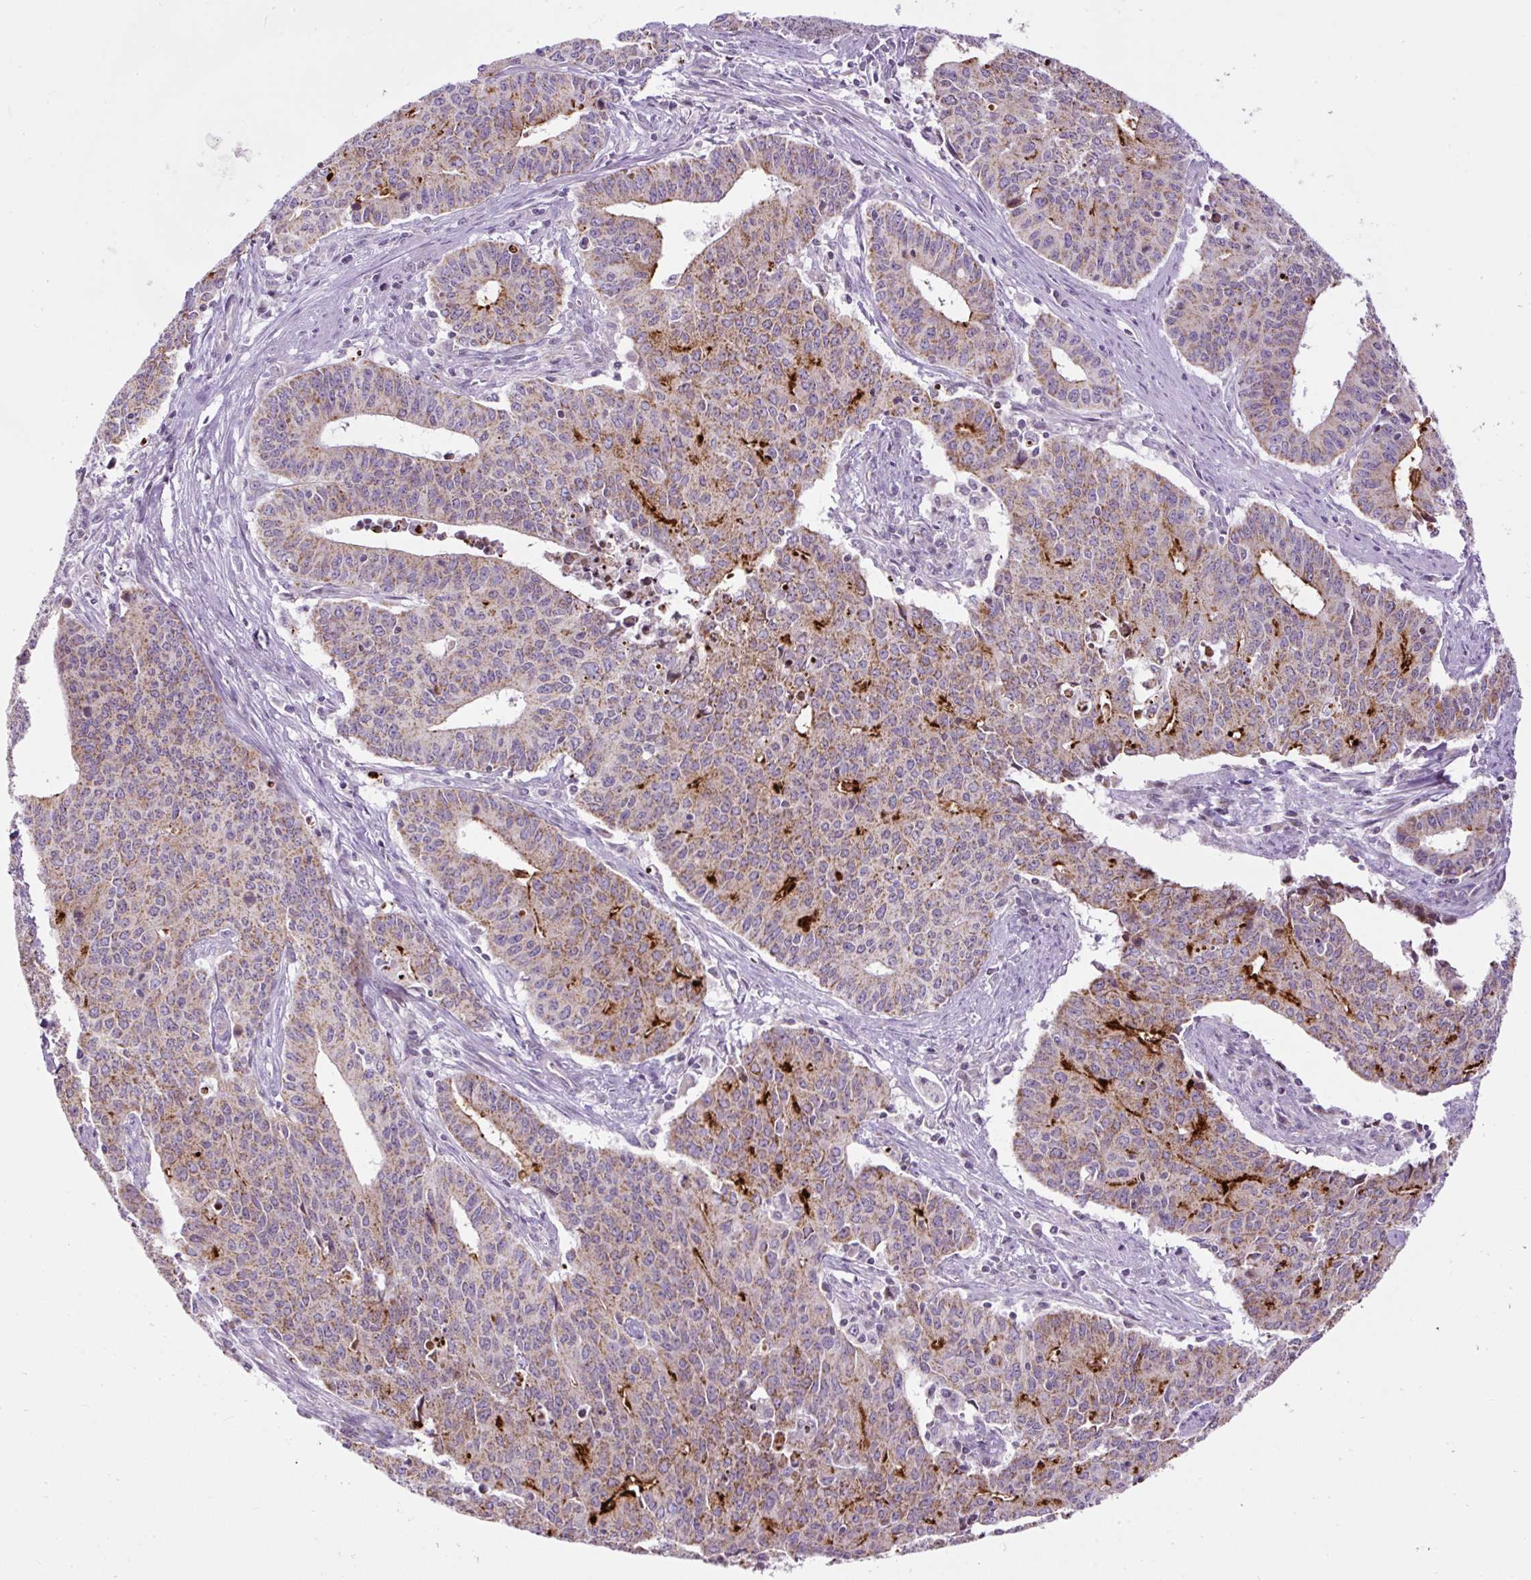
{"staining": {"intensity": "moderate", "quantity": "25%-75%", "location": "cytoplasmic/membranous"}, "tissue": "endometrial cancer", "cell_type": "Tumor cells", "image_type": "cancer", "snomed": [{"axis": "morphology", "description": "Adenocarcinoma, NOS"}, {"axis": "topography", "description": "Endometrium"}], "caption": "A high-resolution histopathology image shows IHC staining of endometrial cancer (adenocarcinoma), which displays moderate cytoplasmic/membranous positivity in approximately 25%-75% of tumor cells.", "gene": "FMC1", "patient": {"sex": "female", "age": 59}}